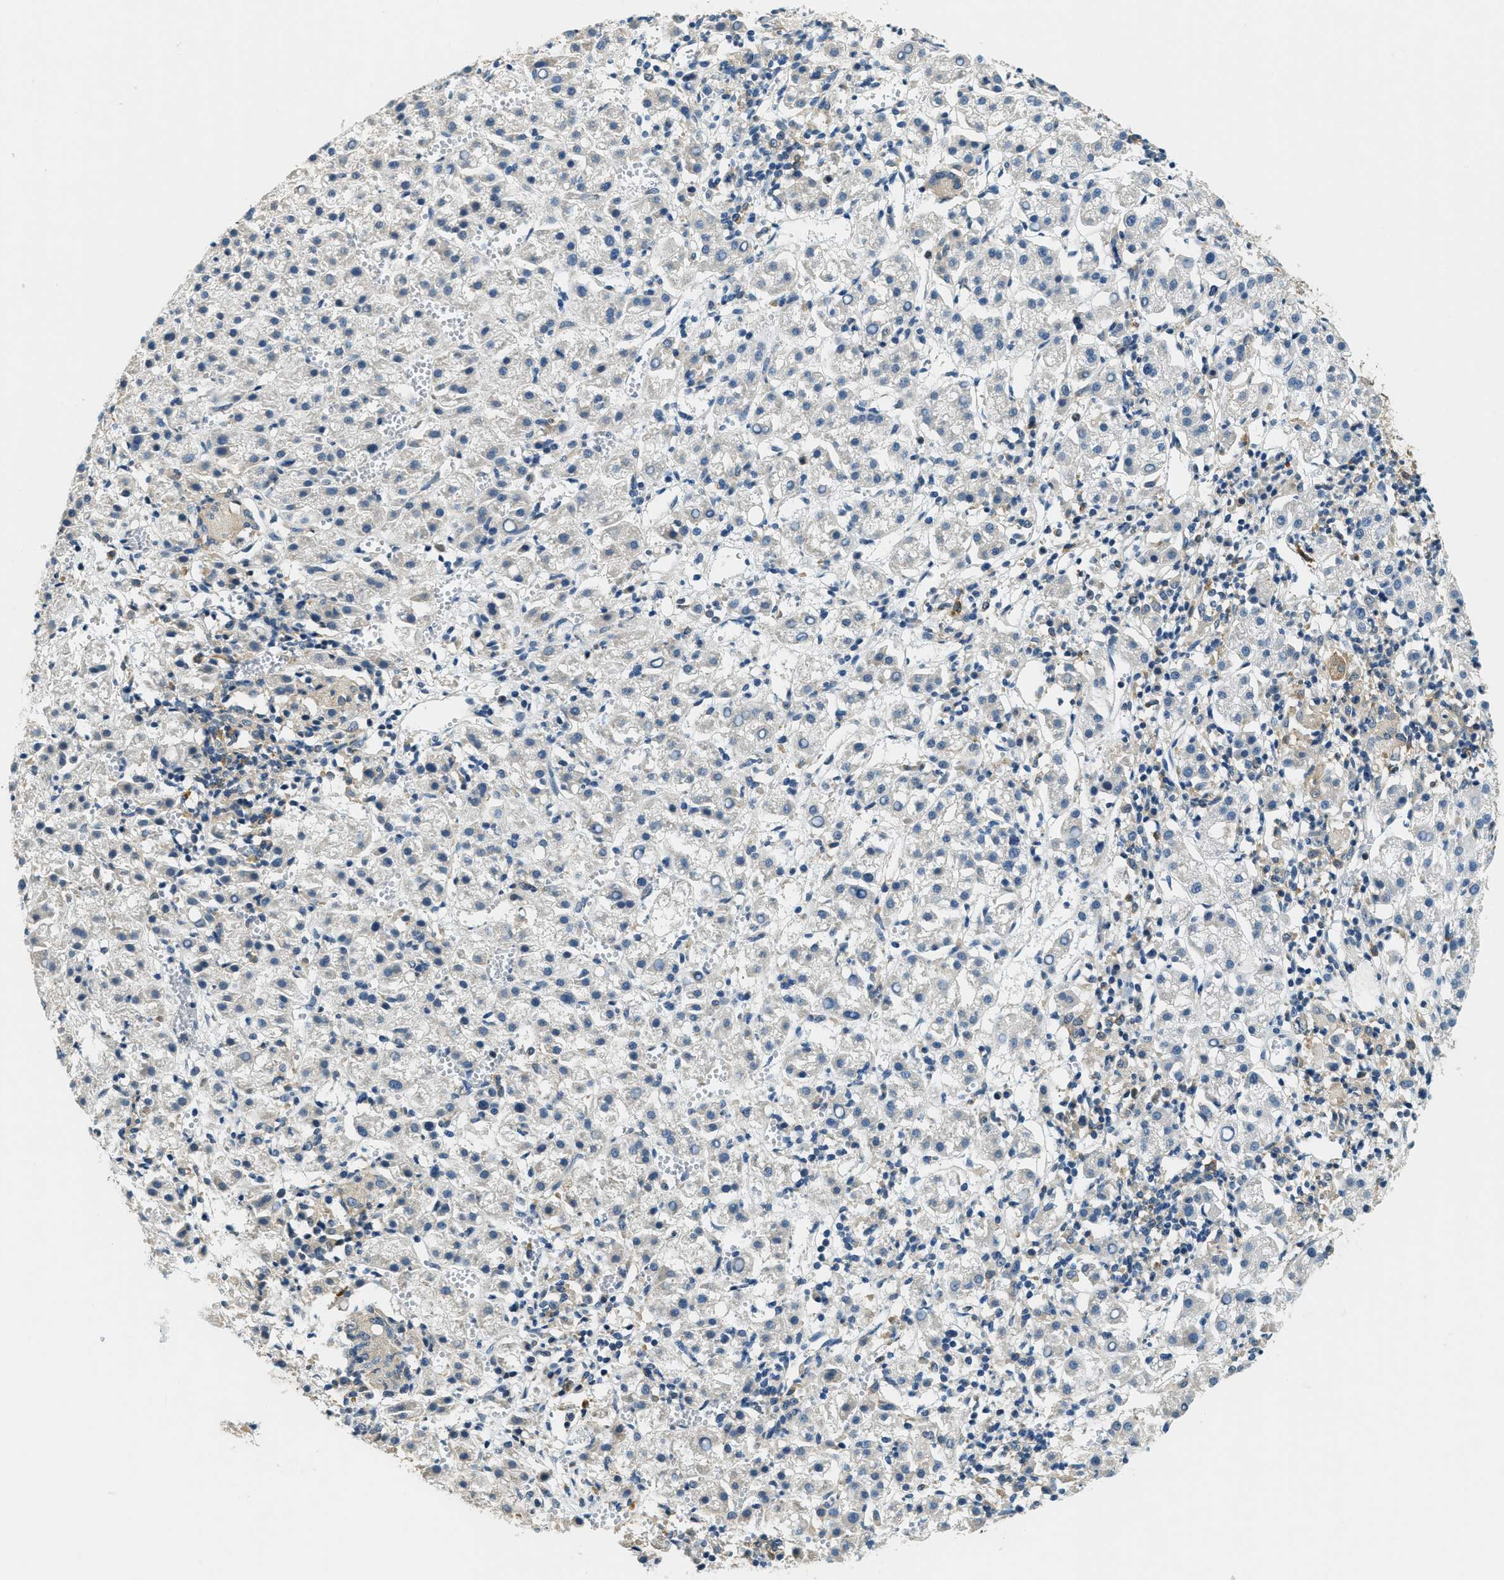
{"staining": {"intensity": "negative", "quantity": "none", "location": "none"}, "tissue": "liver cancer", "cell_type": "Tumor cells", "image_type": "cancer", "snomed": [{"axis": "morphology", "description": "Carcinoma, Hepatocellular, NOS"}, {"axis": "topography", "description": "Liver"}], "caption": "This is an IHC micrograph of liver cancer (hepatocellular carcinoma). There is no expression in tumor cells.", "gene": "RAB11FIP1", "patient": {"sex": "female", "age": 58}}